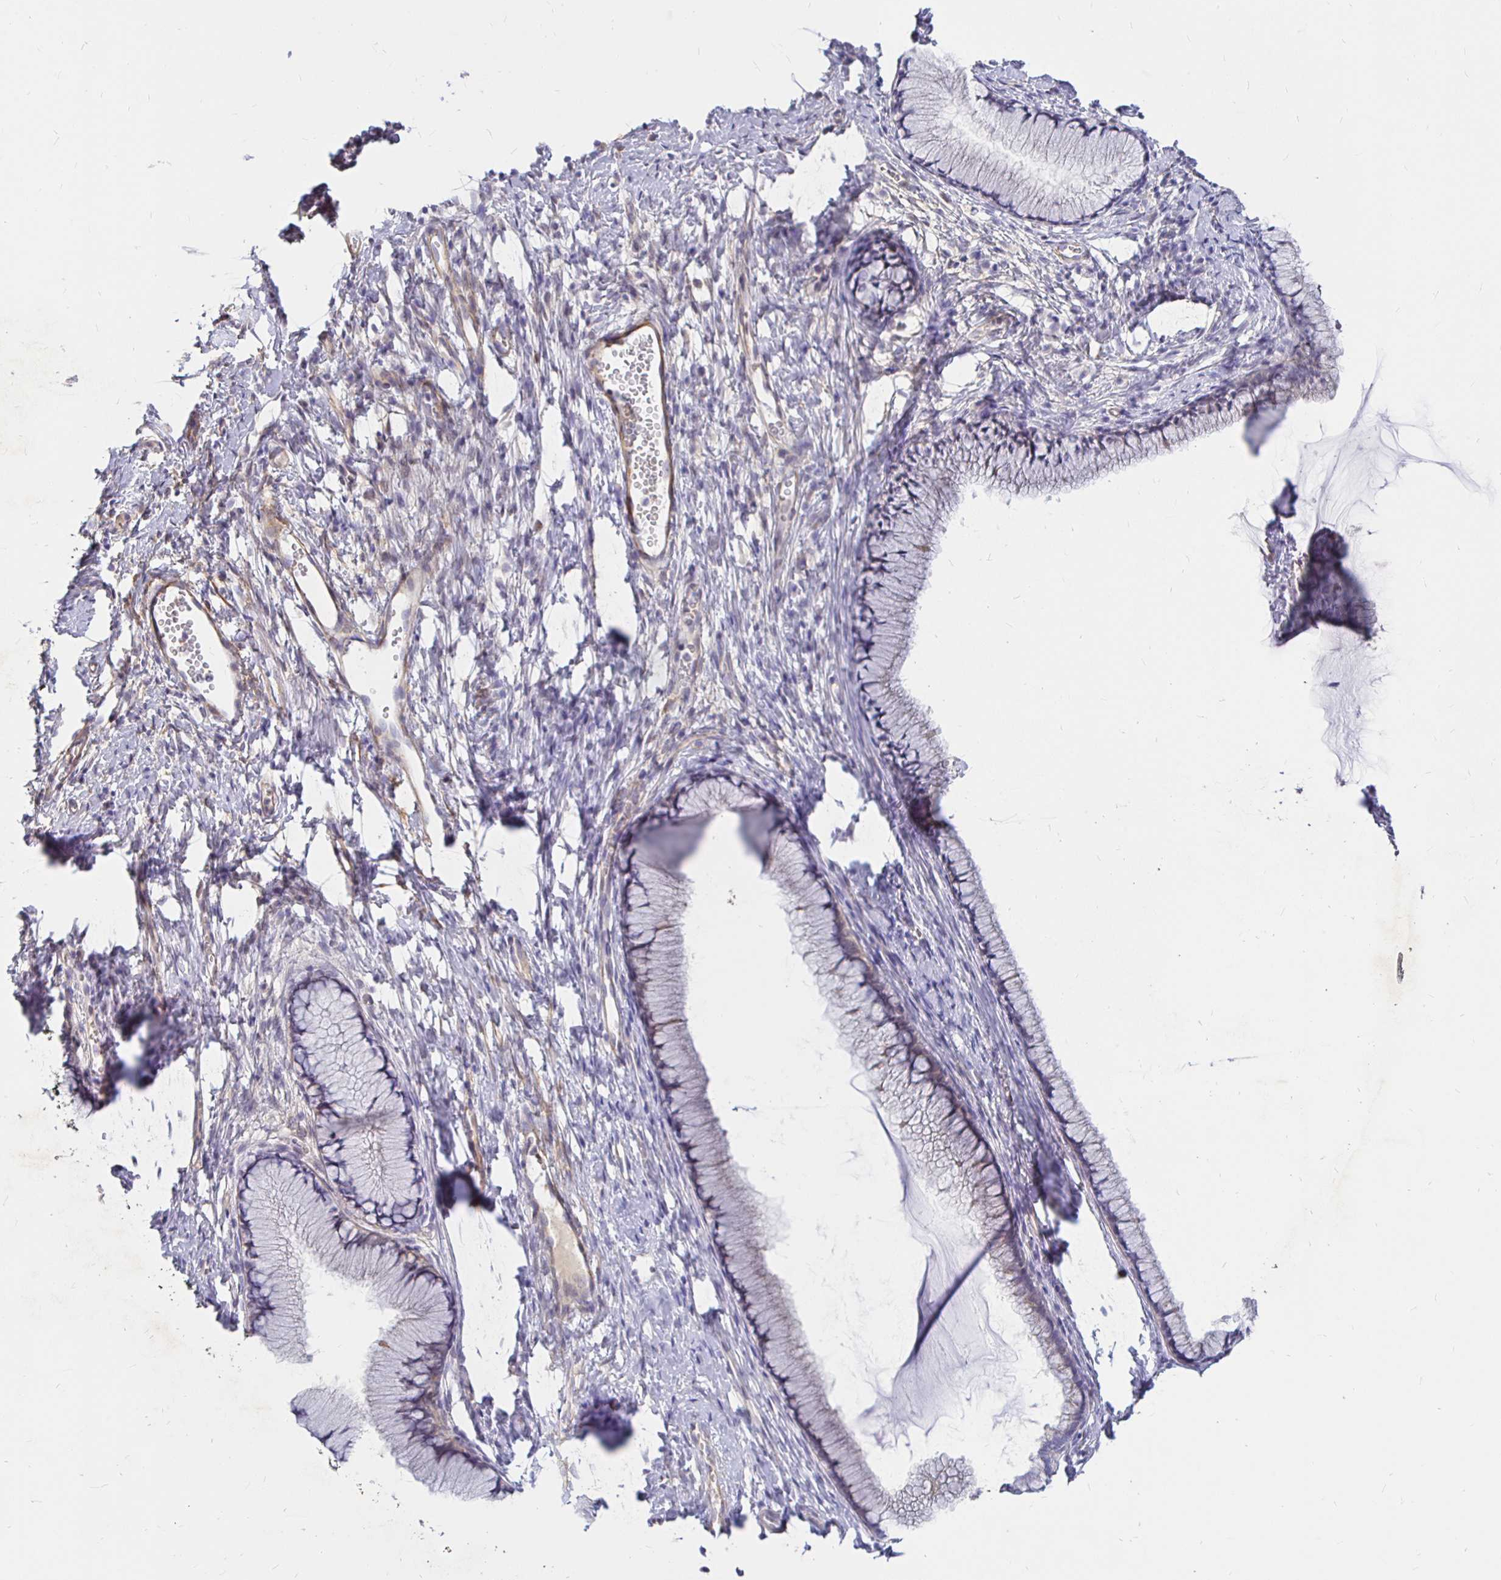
{"staining": {"intensity": "negative", "quantity": "none", "location": "none"}, "tissue": "cervix", "cell_type": "Glandular cells", "image_type": "normal", "snomed": [{"axis": "morphology", "description": "Normal tissue, NOS"}, {"axis": "topography", "description": "Cervix"}], "caption": "High power microscopy micrograph of an immunohistochemistry (IHC) histopathology image of unremarkable cervix, revealing no significant staining in glandular cells. (DAB IHC, high magnification).", "gene": "PALM2AKAP2", "patient": {"sex": "female", "age": 40}}